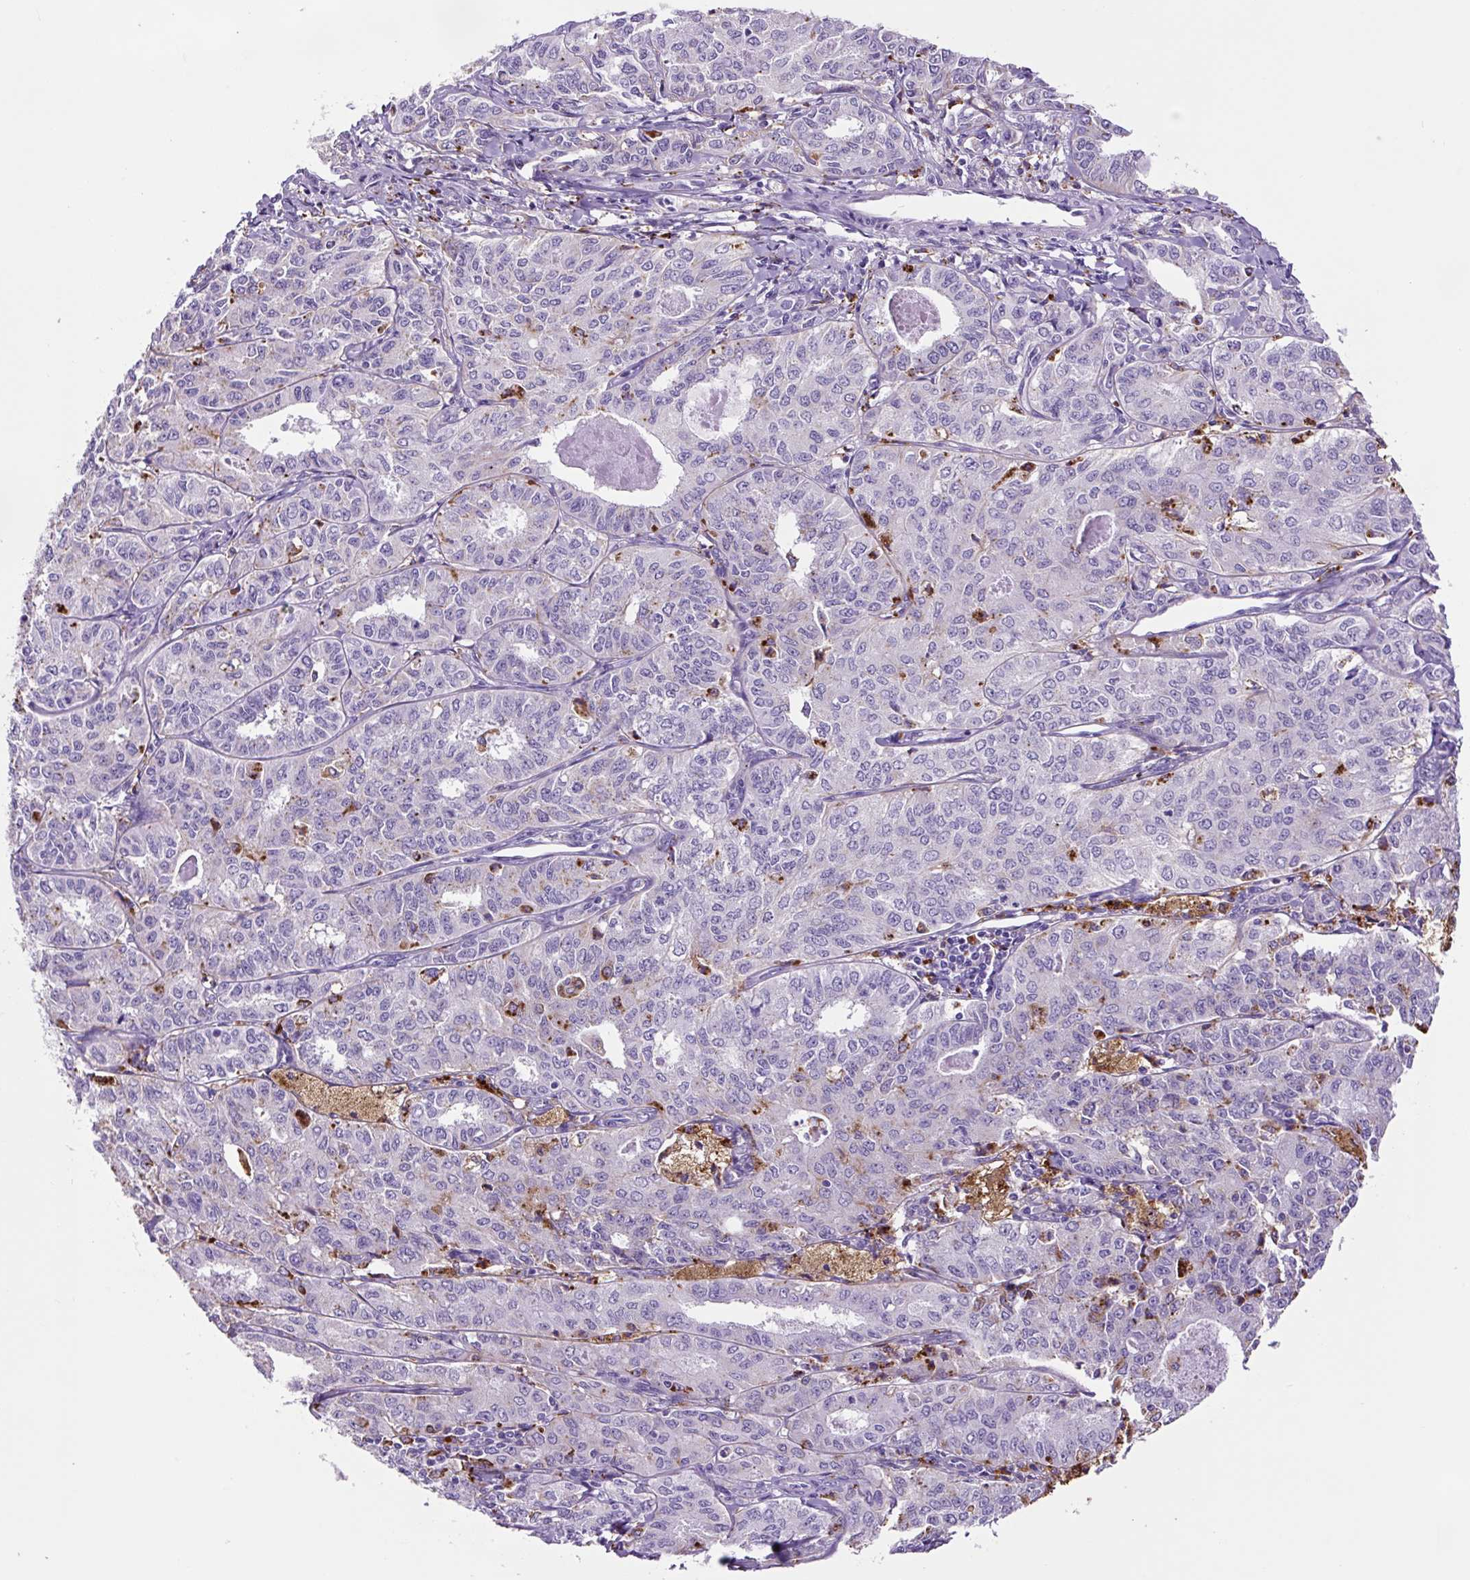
{"staining": {"intensity": "negative", "quantity": "none", "location": "none"}, "tissue": "endometrial cancer", "cell_type": "Tumor cells", "image_type": "cancer", "snomed": [{"axis": "morphology", "description": "Adenocarcinoma, NOS"}, {"axis": "topography", "description": "Endometrium"}], "caption": "Immunohistochemical staining of adenocarcinoma (endometrial) shows no significant positivity in tumor cells.", "gene": "LCN10", "patient": {"sex": "female", "age": 61}}